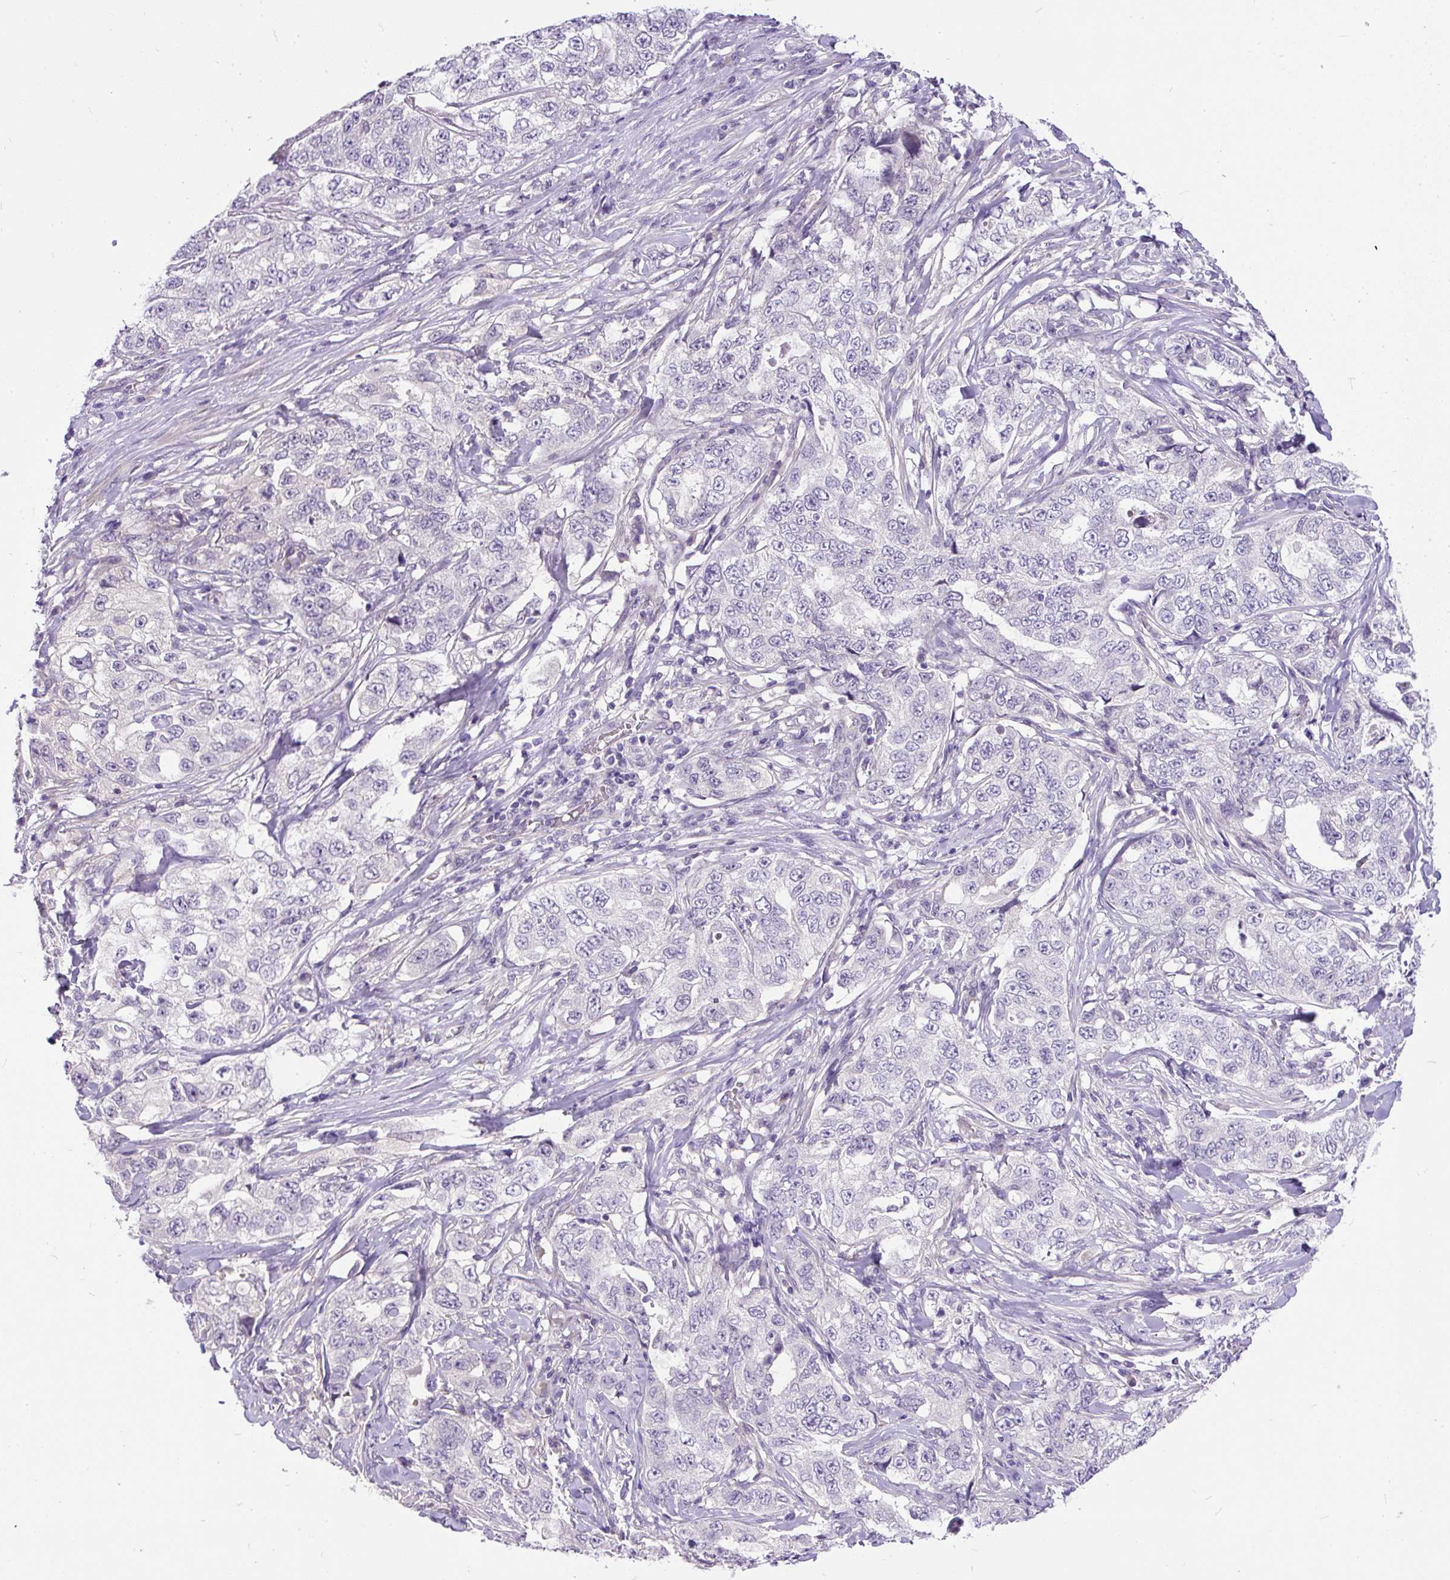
{"staining": {"intensity": "negative", "quantity": "none", "location": "none"}, "tissue": "lung cancer", "cell_type": "Tumor cells", "image_type": "cancer", "snomed": [{"axis": "morphology", "description": "Adenocarcinoma, NOS"}, {"axis": "topography", "description": "Lung"}], "caption": "This is an immunohistochemistry (IHC) micrograph of lung cancer. There is no staining in tumor cells.", "gene": "KRTAP20-3", "patient": {"sex": "female", "age": 51}}